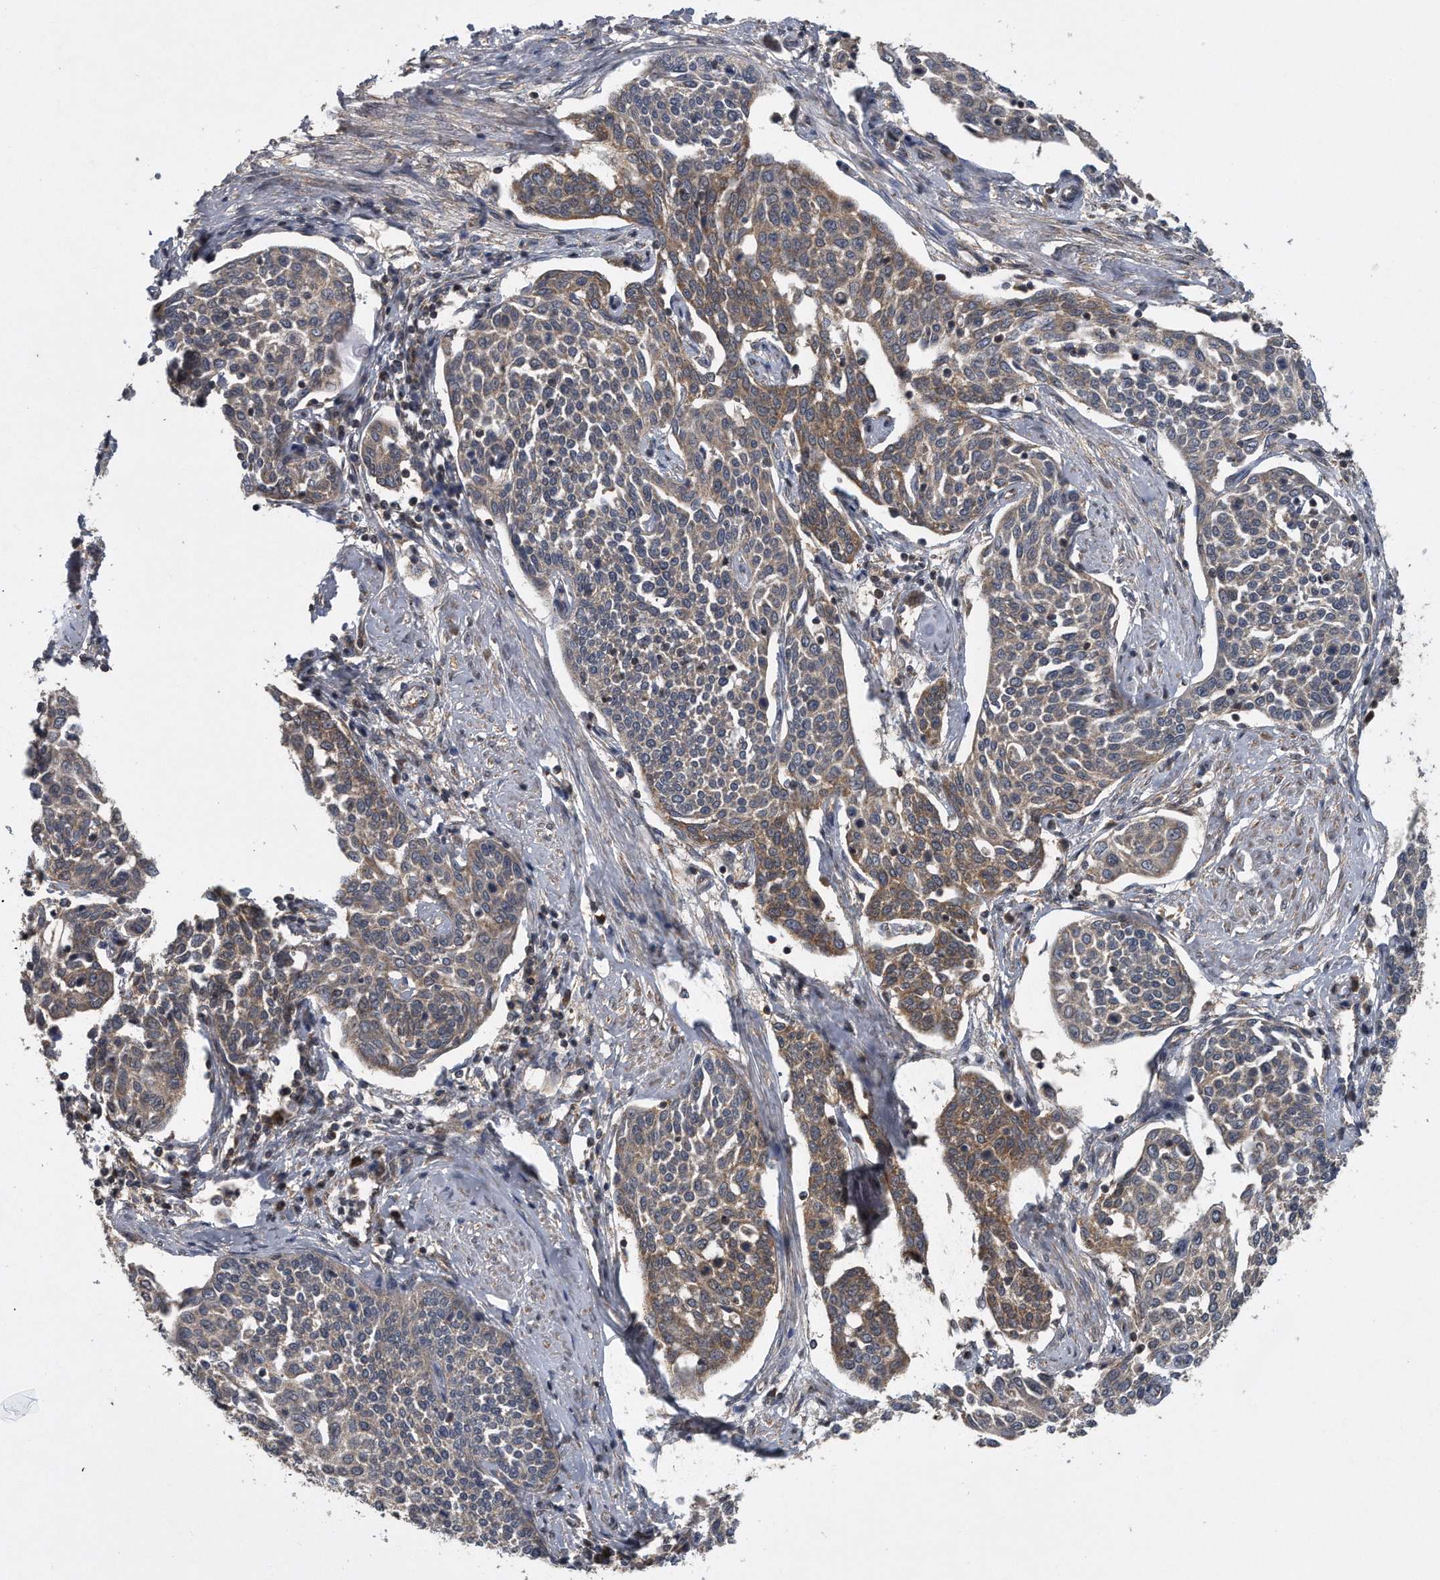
{"staining": {"intensity": "weak", "quantity": "25%-75%", "location": "cytoplasmic/membranous"}, "tissue": "cervical cancer", "cell_type": "Tumor cells", "image_type": "cancer", "snomed": [{"axis": "morphology", "description": "Squamous cell carcinoma, NOS"}, {"axis": "topography", "description": "Cervix"}], "caption": "High-power microscopy captured an immunohistochemistry (IHC) histopathology image of squamous cell carcinoma (cervical), revealing weak cytoplasmic/membranous expression in about 25%-75% of tumor cells.", "gene": "ALPK2", "patient": {"sex": "female", "age": 34}}